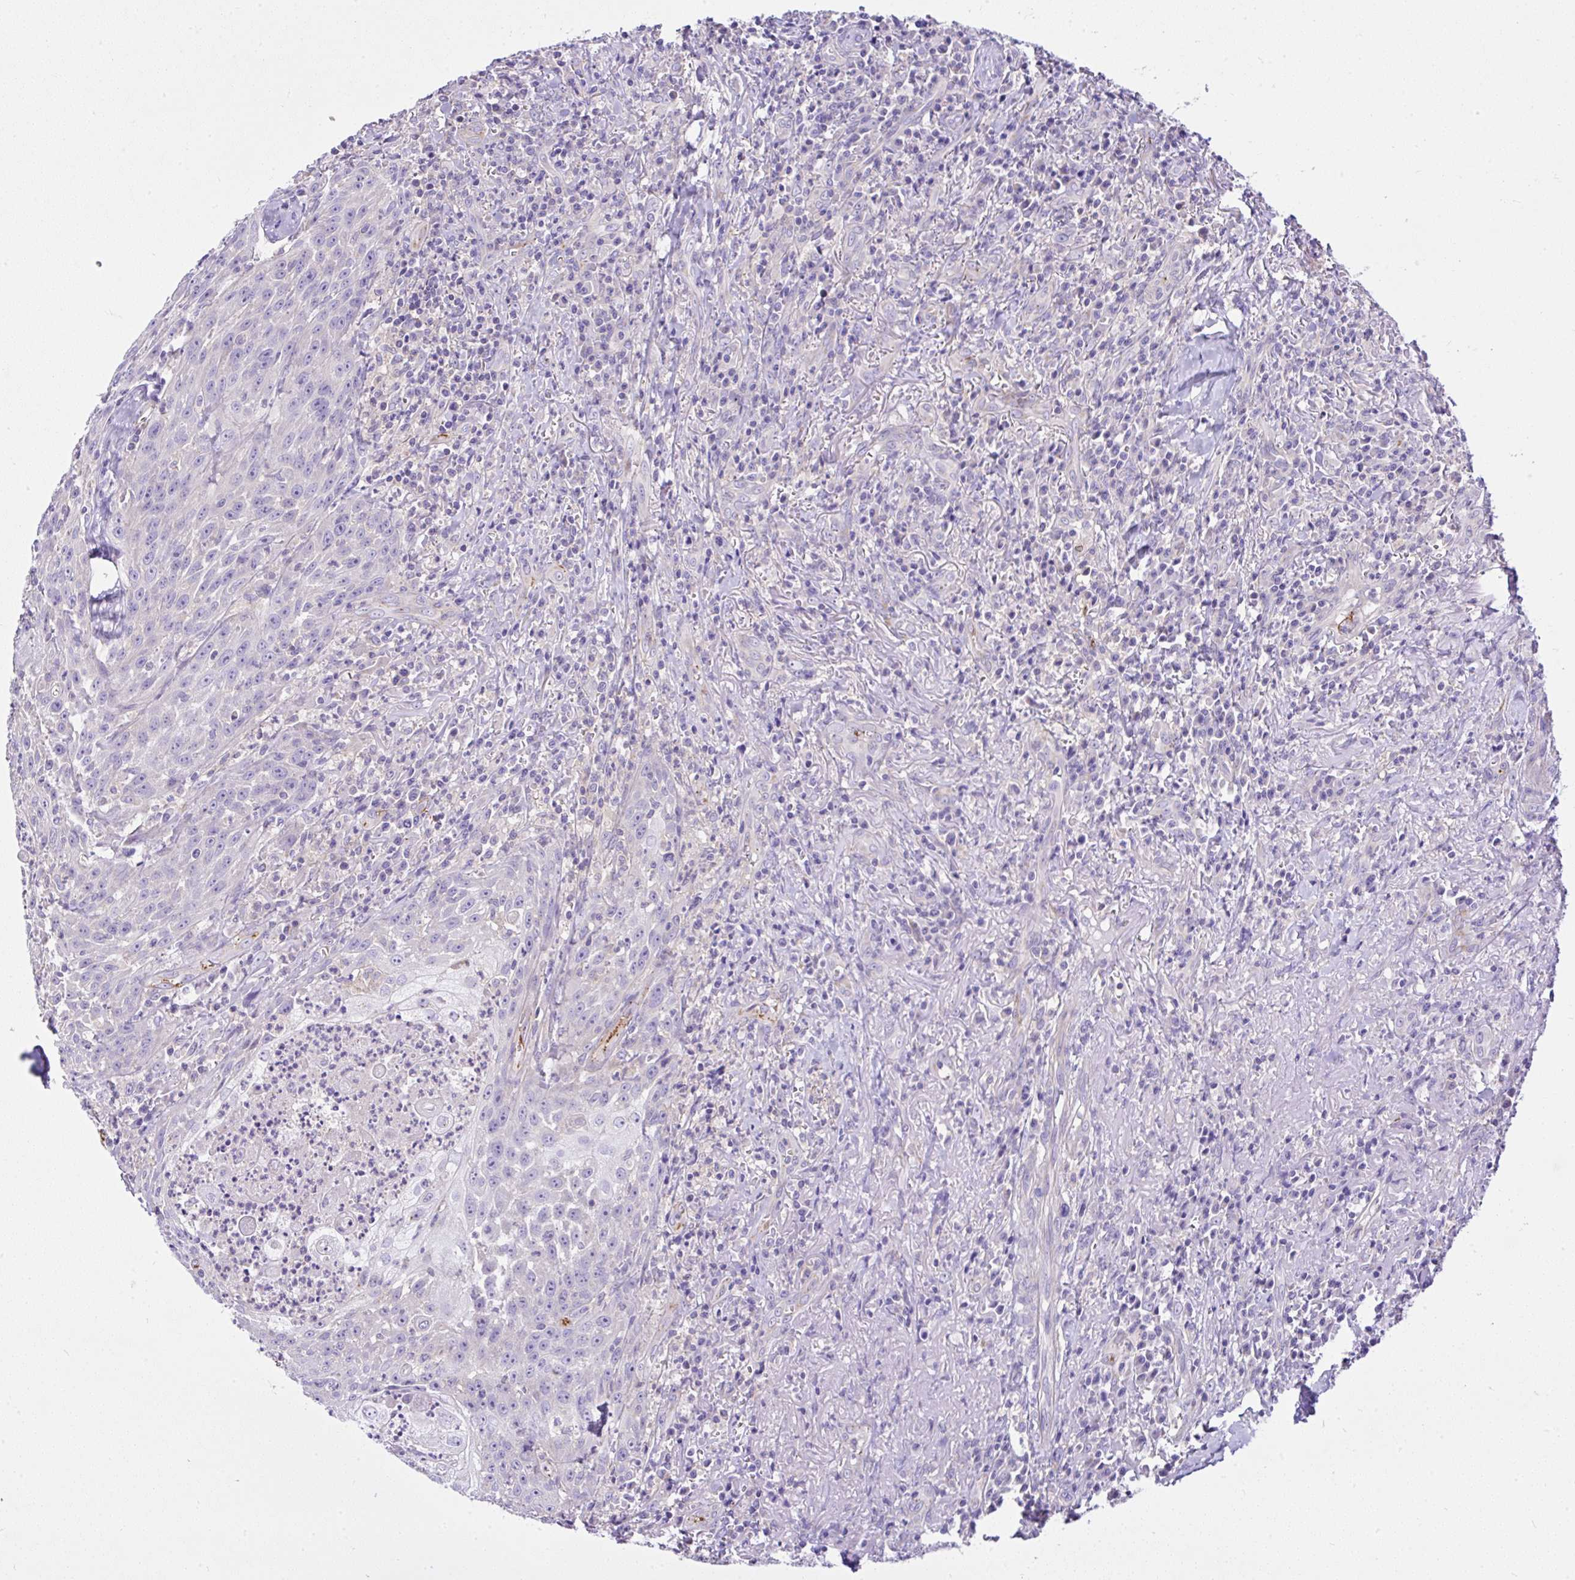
{"staining": {"intensity": "negative", "quantity": "none", "location": "none"}, "tissue": "head and neck cancer", "cell_type": "Tumor cells", "image_type": "cancer", "snomed": [{"axis": "morphology", "description": "Normal tissue, NOS"}, {"axis": "morphology", "description": "Squamous cell carcinoma, NOS"}, {"axis": "topography", "description": "Oral tissue"}, {"axis": "topography", "description": "Head-Neck"}], "caption": "High power microscopy histopathology image of an immunohistochemistry micrograph of head and neck cancer (squamous cell carcinoma), revealing no significant staining in tumor cells.", "gene": "CCDC142", "patient": {"sex": "female", "age": 70}}